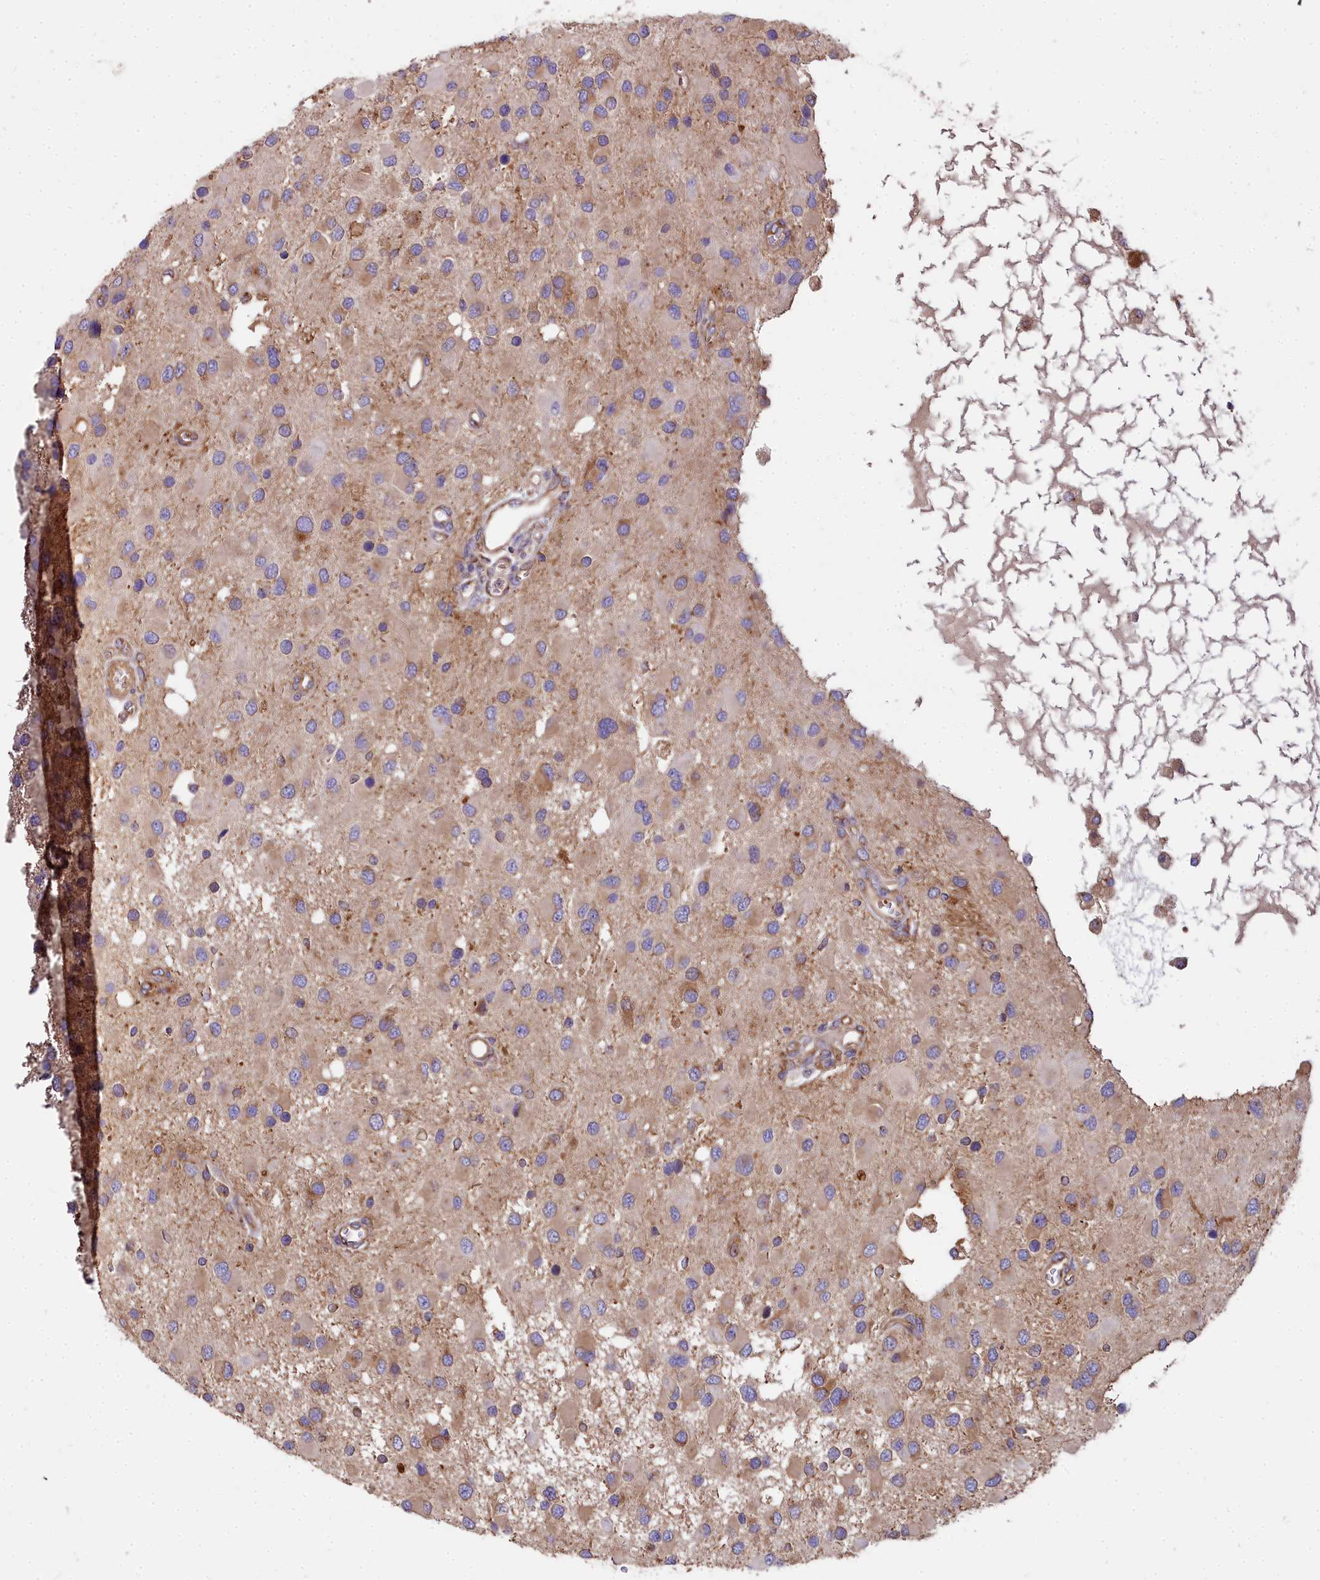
{"staining": {"intensity": "weak", "quantity": "25%-75%", "location": "cytoplasmic/membranous"}, "tissue": "glioma", "cell_type": "Tumor cells", "image_type": "cancer", "snomed": [{"axis": "morphology", "description": "Glioma, malignant, High grade"}, {"axis": "topography", "description": "Brain"}], "caption": "Immunohistochemical staining of glioma demonstrates low levels of weak cytoplasmic/membranous protein expression in approximately 25%-75% of tumor cells.", "gene": "DCTN3", "patient": {"sex": "male", "age": 53}}